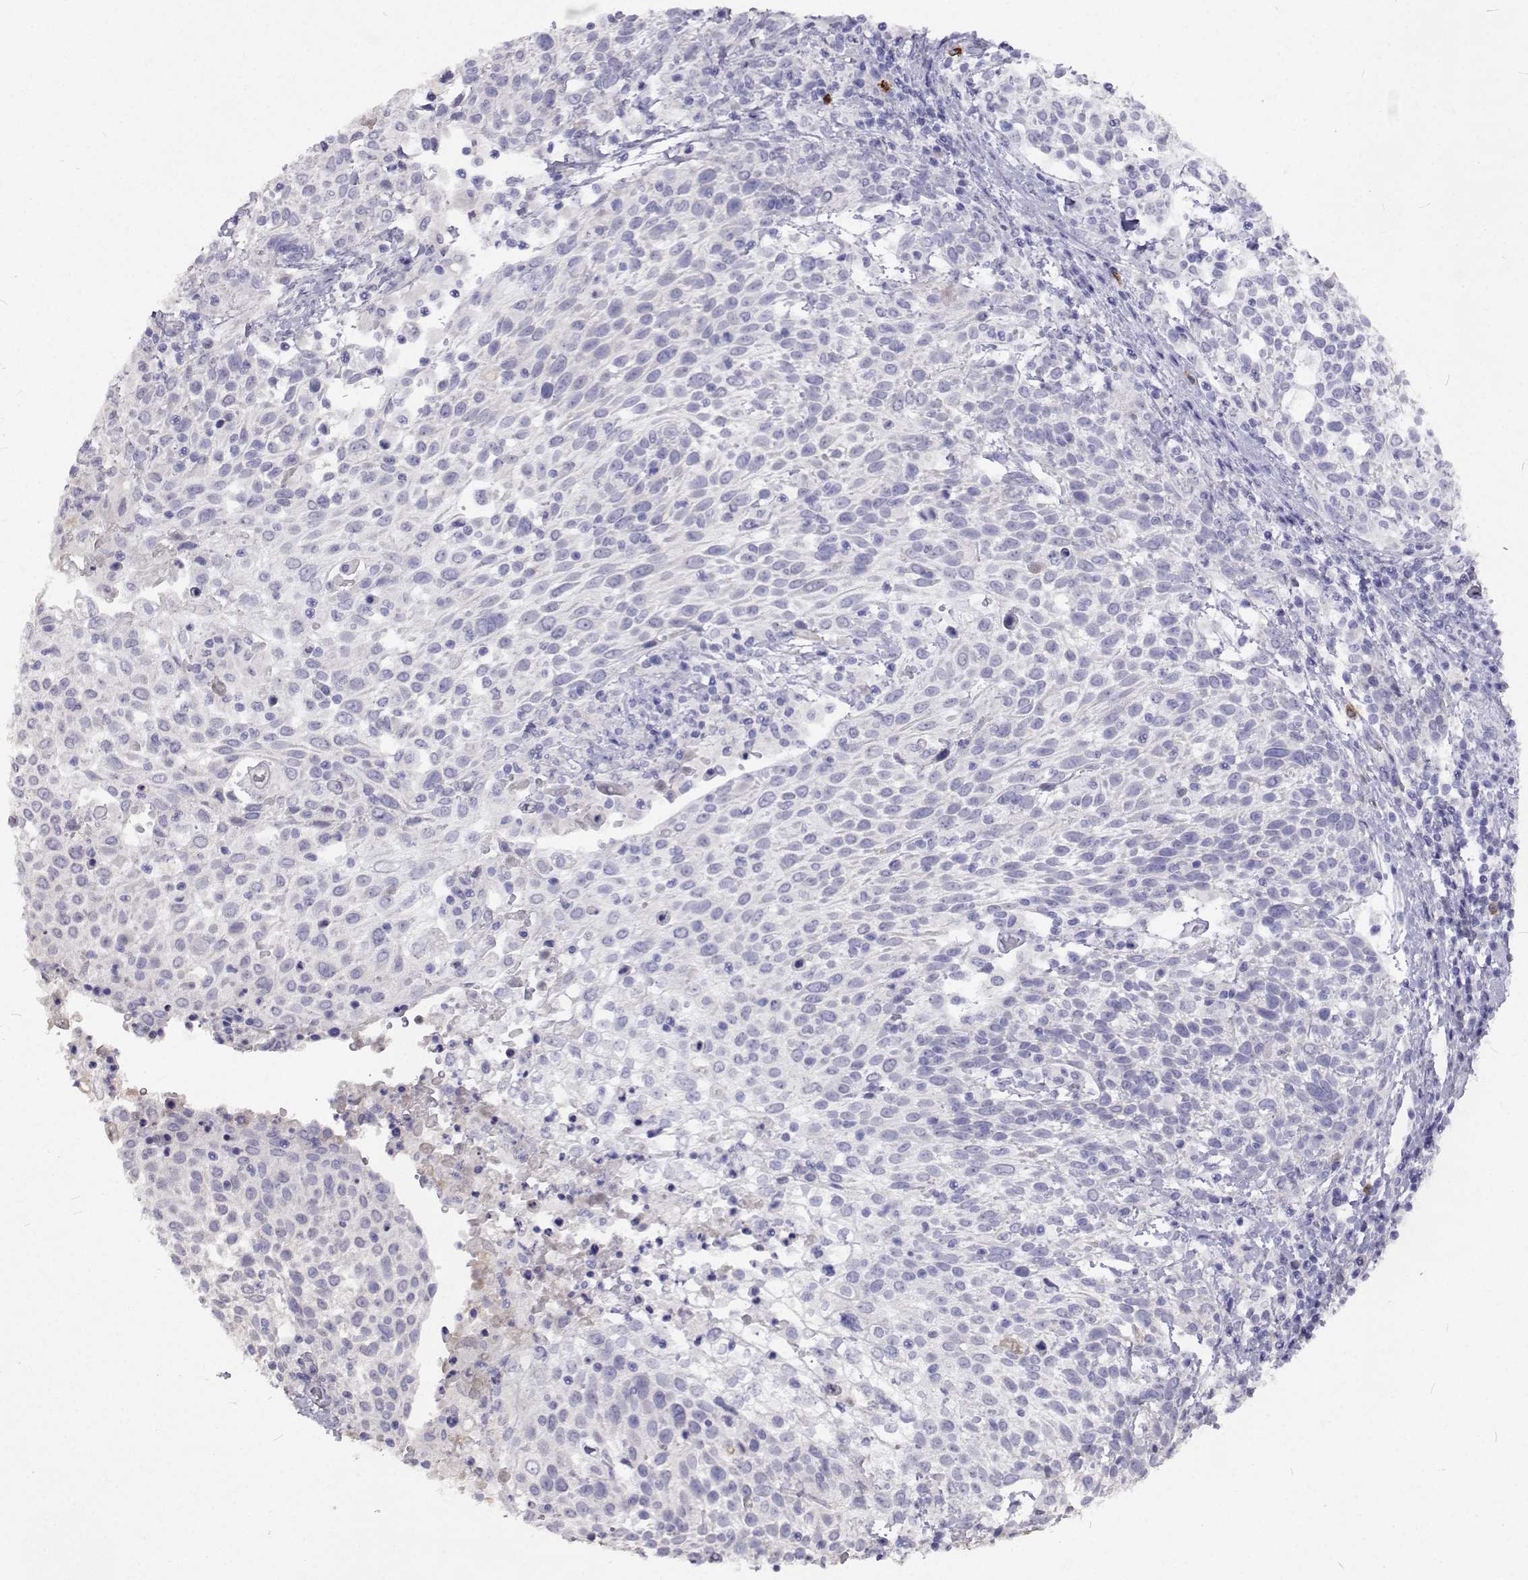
{"staining": {"intensity": "negative", "quantity": "none", "location": "none"}, "tissue": "cervical cancer", "cell_type": "Tumor cells", "image_type": "cancer", "snomed": [{"axis": "morphology", "description": "Squamous cell carcinoma, NOS"}, {"axis": "topography", "description": "Cervix"}], "caption": "Micrograph shows no significant protein staining in tumor cells of cervical cancer.", "gene": "CFAP44", "patient": {"sex": "female", "age": 61}}